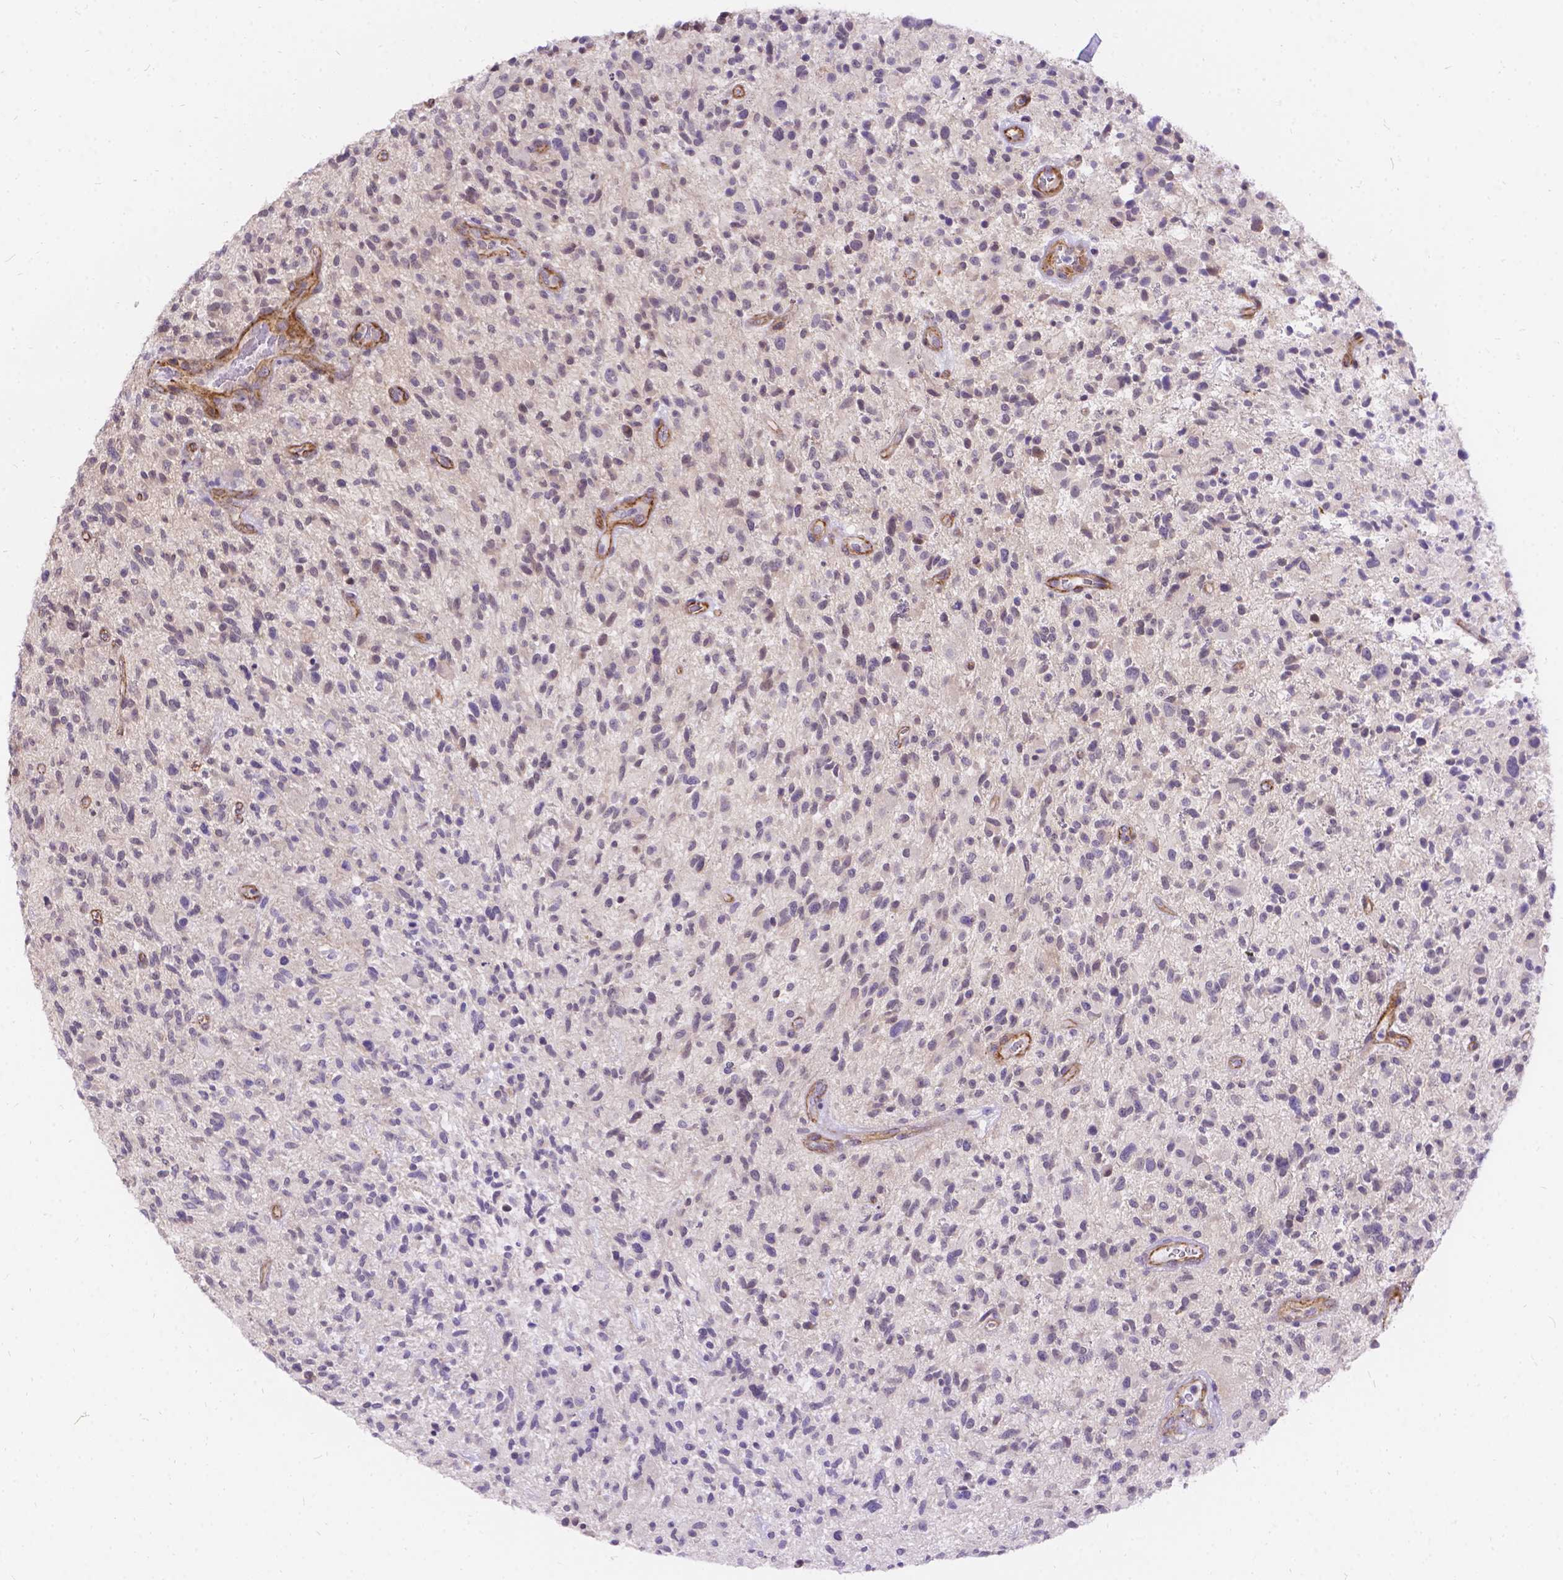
{"staining": {"intensity": "negative", "quantity": "none", "location": "none"}, "tissue": "glioma", "cell_type": "Tumor cells", "image_type": "cancer", "snomed": [{"axis": "morphology", "description": "Glioma, malignant, High grade"}, {"axis": "topography", "description": "Brain"}], "caption": "DAB immunohistochemical staining of malignant glioma (high-grade) displays no significant positivity in tumor cells.", "gene": "PALS1", "patient": {"sex": "male", "age": 47}}